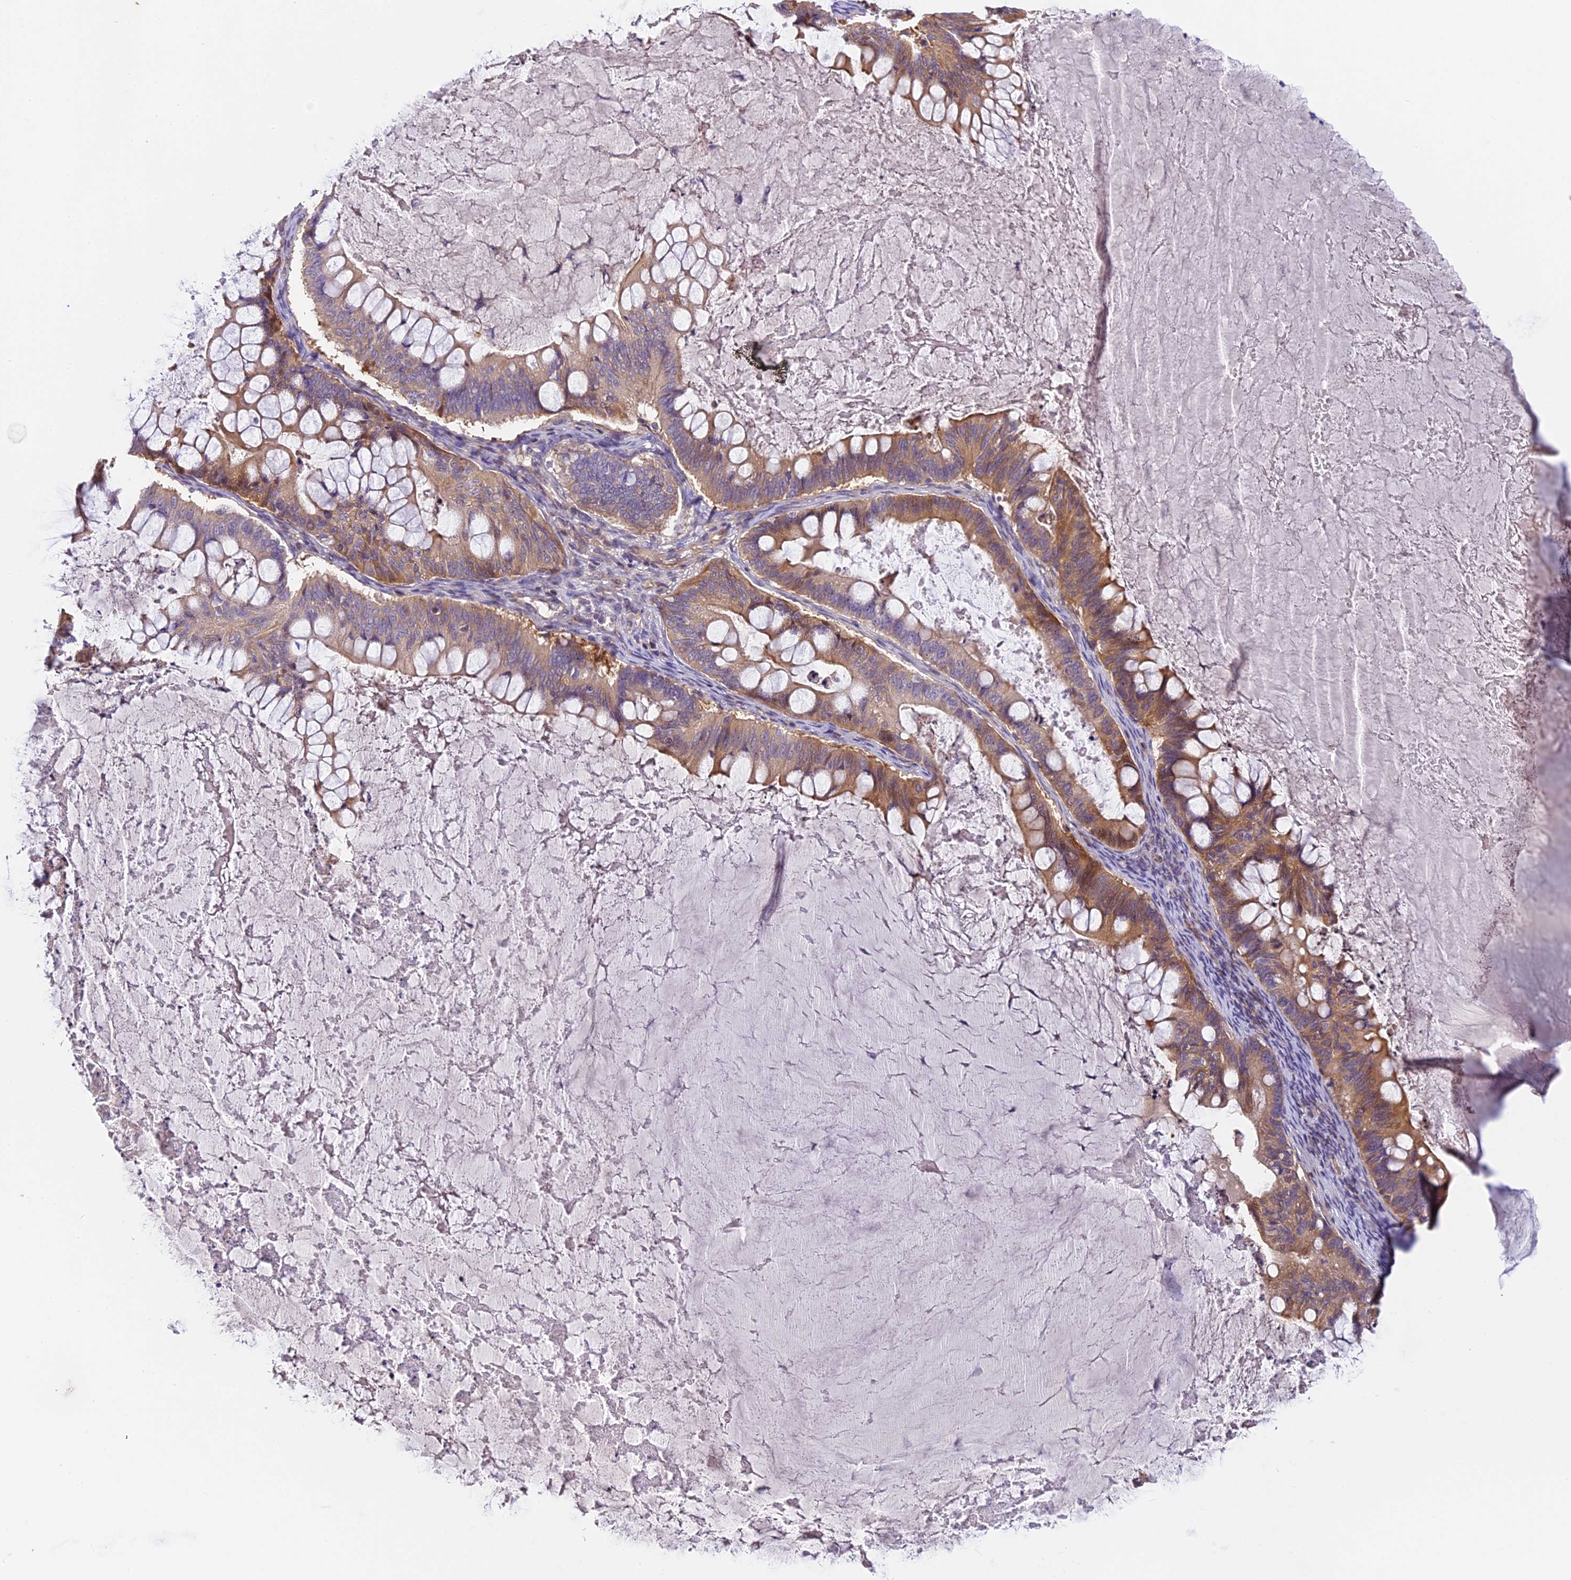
{"staining": {"intensity": "moderate", "quantity": "25%-75%", "location": "cytoplasmic/membranous"}, "tissue": "ovarian cancer", "cell_type": "Tumor cells", "image_type": "cancer", "snomed": [{"axis": "morphology", "description": "Cystadenocarcinoma, mucinous, NOS"}, {"axis": "topography", "description": "Ovary"}], "caption": "Ovarian cancer (mucinous cystadenocarcinoma) tissue shows moderate cytoplasmic/membranous positivity in approximately 25%-75% of tumor cells, visualized by immunohistochemistry.", "gene": "FAM98C", "patient": {"sex": "female", "age": 61}}